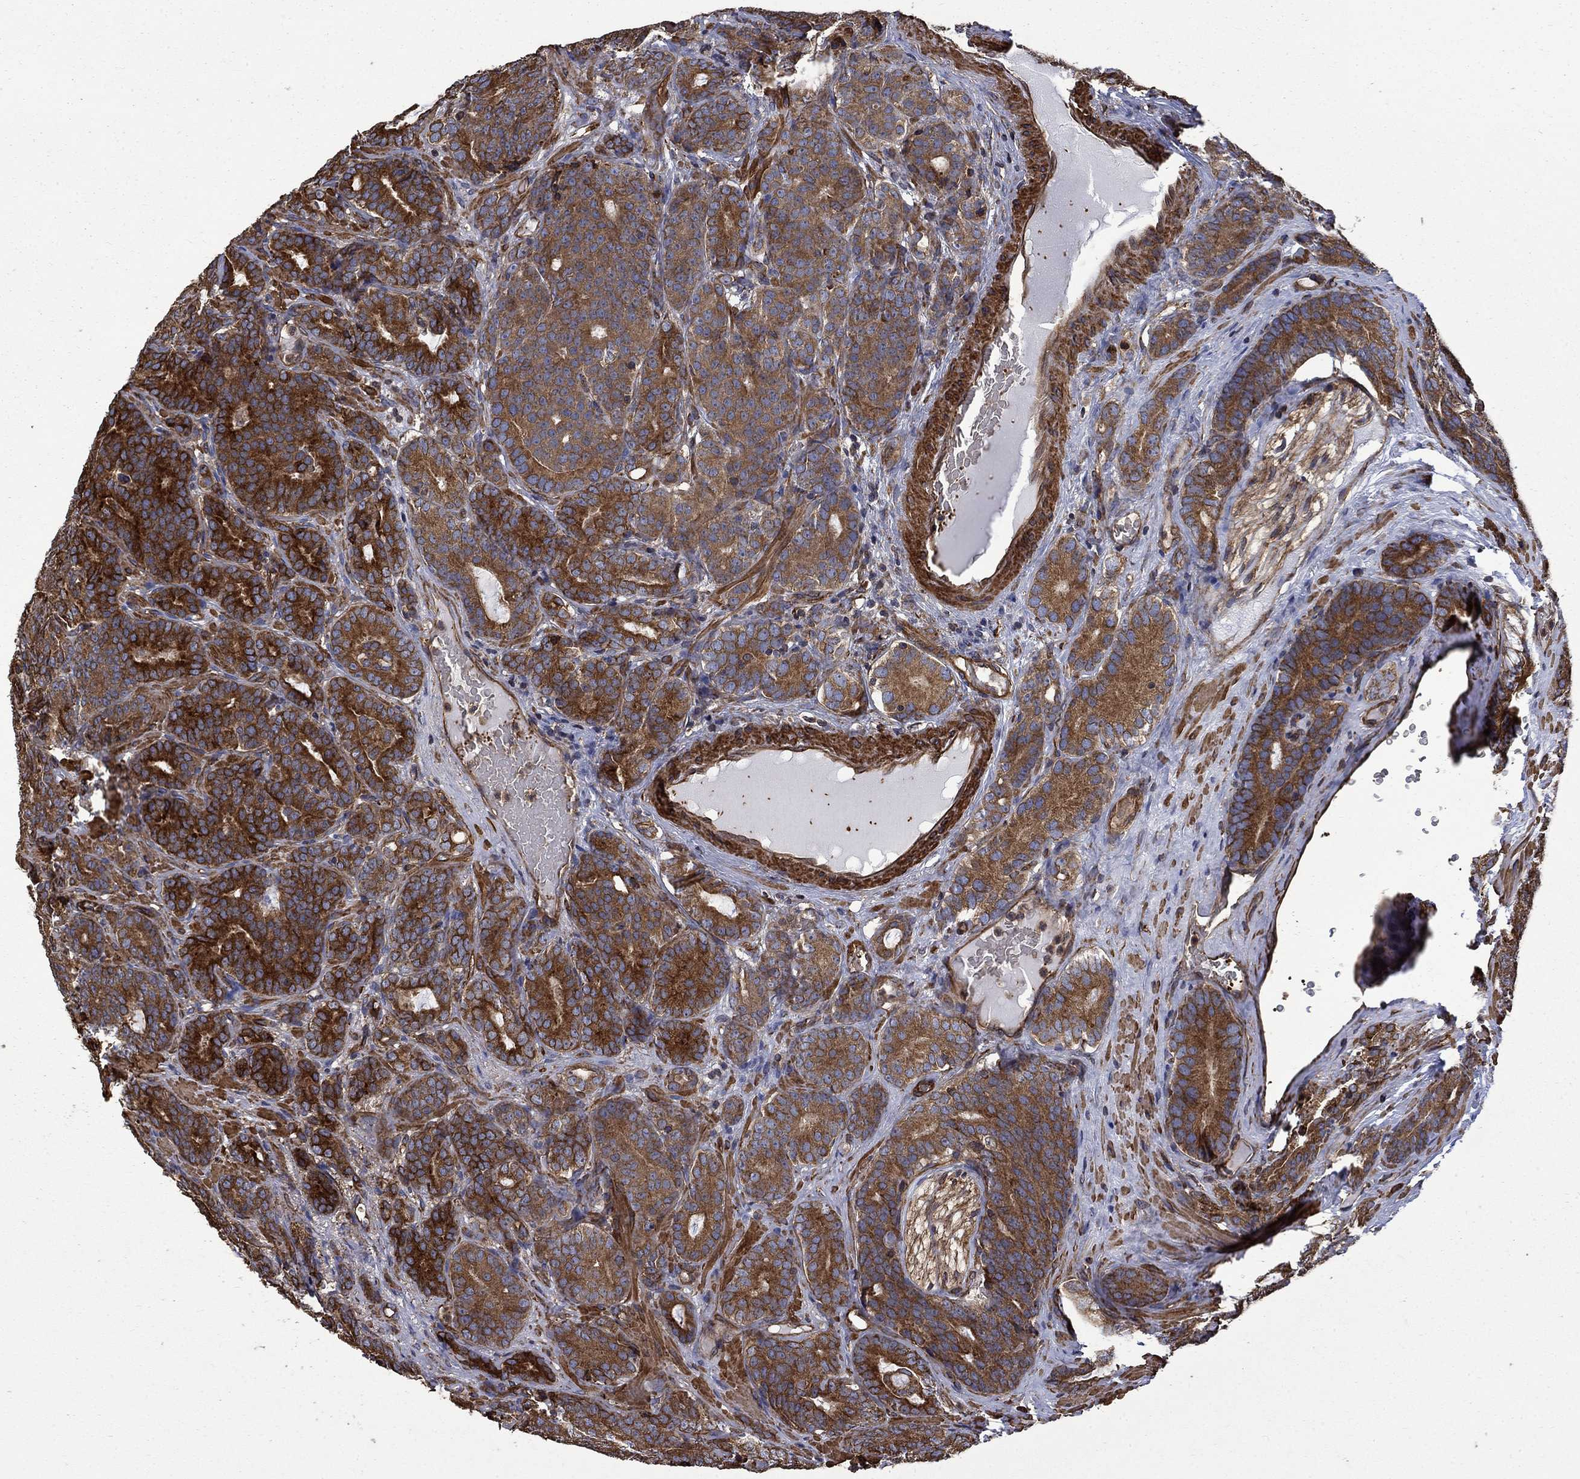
{"staining": {"intensity": "strong", "quantity": "25%-75%", "location": "cytoplasmic/membranous"}, "tissue": "prostate cancer", "cell_type": "Tumor cells", "image_type": "cancer", "snomed": [{"axis": "morphology", "description": "Adenocarcinoma, NOS"}, {"axis": "topography", "description": "Prostate"}], "caption": "High-power microscopy captured an IHC image of prostate cancer, revealing strong cytoplasmic/membranous positivity in about 25%-75% of tumor cells.", "gene": "CUTC", "patient": {"sex": "male", "age": 71}}